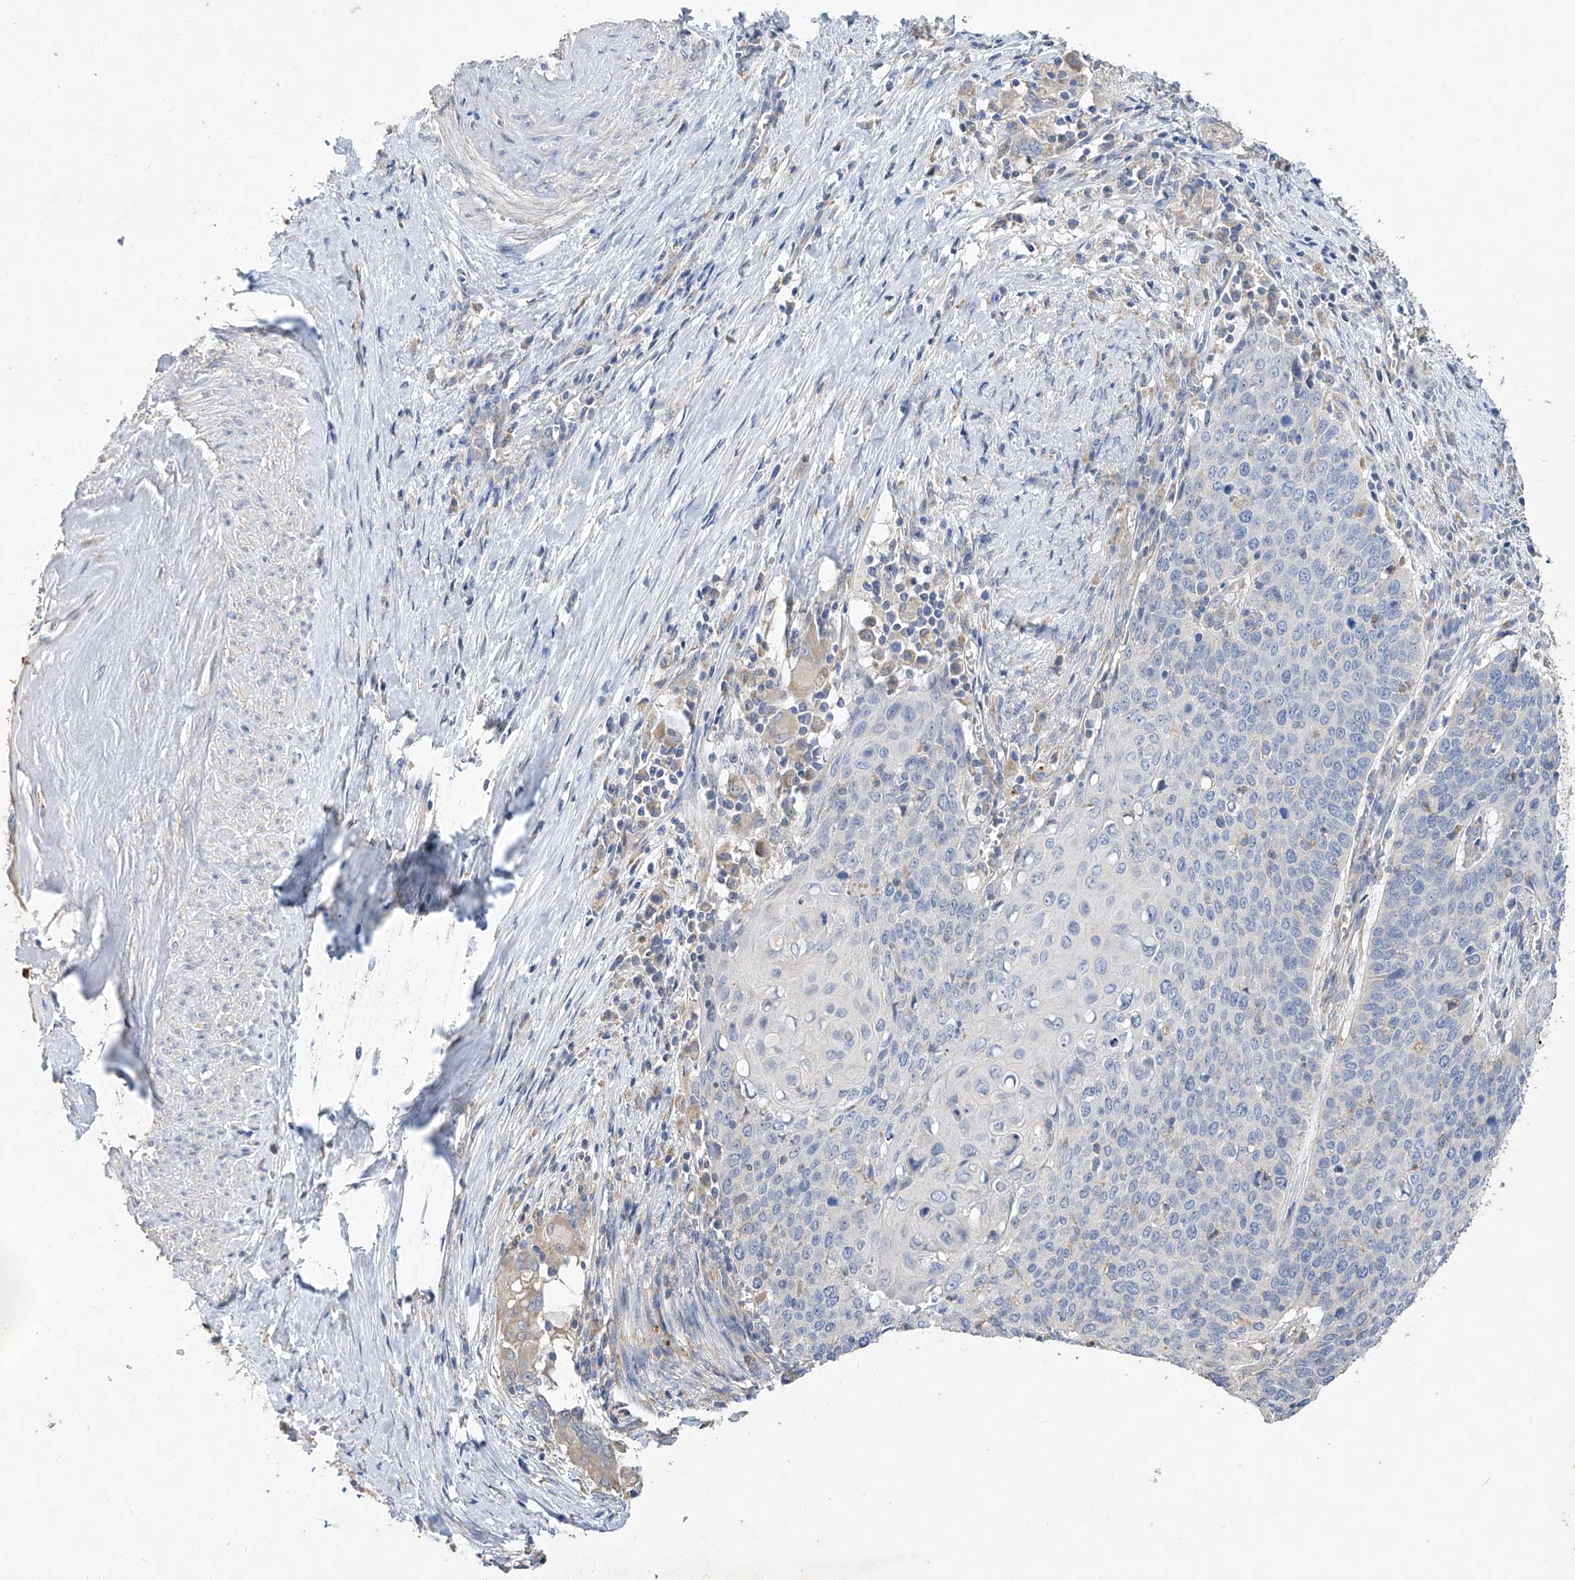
{"staining": {"intensity": "negative", "quantity": "none", "location": "none"}, "tissue": "cervical cancer", "cell_type": "Tumor cells", "image_type": "cancer", "snomed": [{"axis": "morphology", "description": "Squamous cell carcinoma, NOS"}, {"axis": "topography", "description": "Cervix"}], "caption": "An IHC micrograph of cervical squamous cell carcinoma is shown. There is no staining in tumor cells of cervical squamous cell carcinoma.", "gene": "AMD1", "patient": {"sex": "female", "age": 39}}